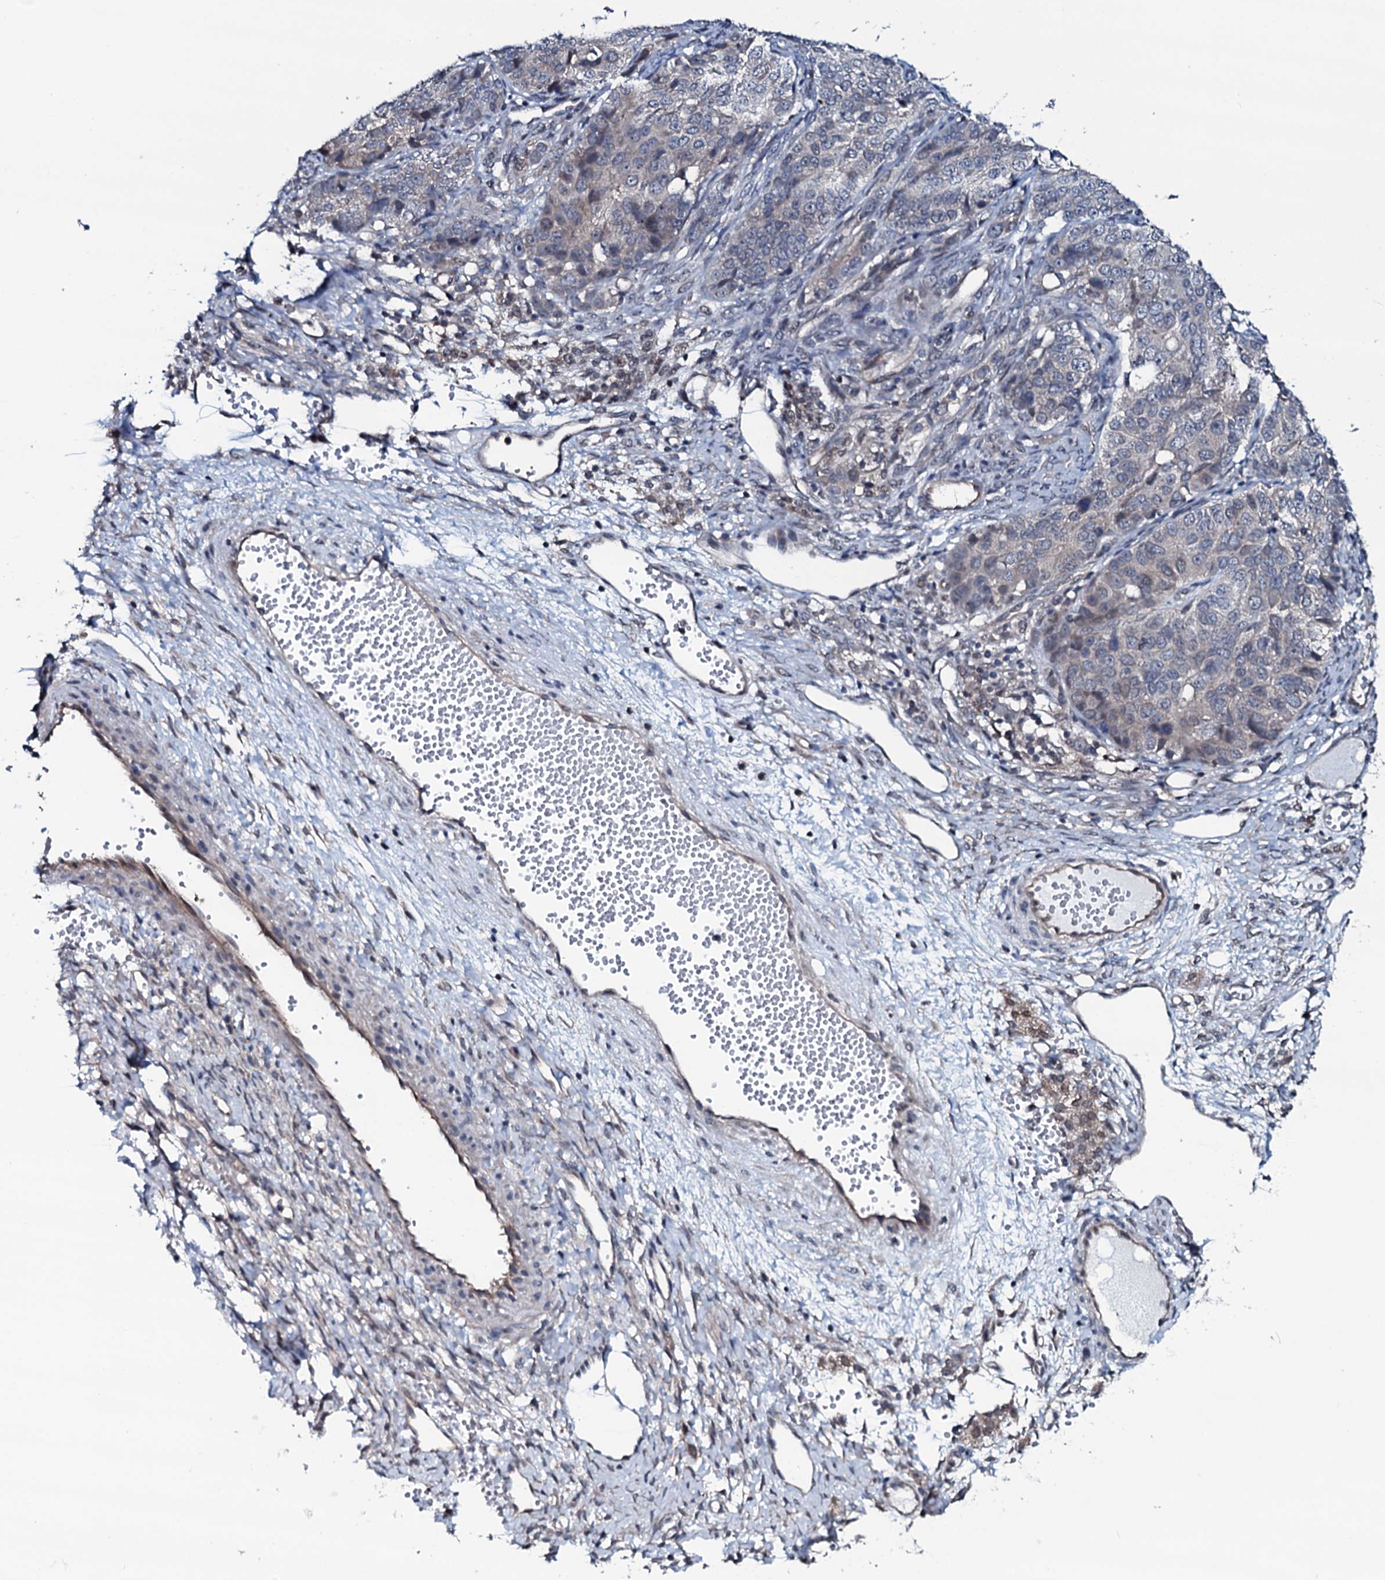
{"staining": {"intensity": "negative", "quantity": "none", "location": "none"}, "tissue": "ovarian cancer", "cell_type": "Tumor cells", "image_type": "cancer", "snomed": [{"axis": "morphology", "description": "Carcinoma, endometroid"}, {"axis": "topography", "description": "Ovary"}], "caption": "High power microscopy image of an IHC histopathology image of ovarian cancer (endometroid carcinoma), revealing no significant expression in tumor cells. (DAB (3,3'-diaminobenzidine) IHC, high magnification).", "gene": "OGFOD2", "patient": {"sex": "female", "age": 51}}